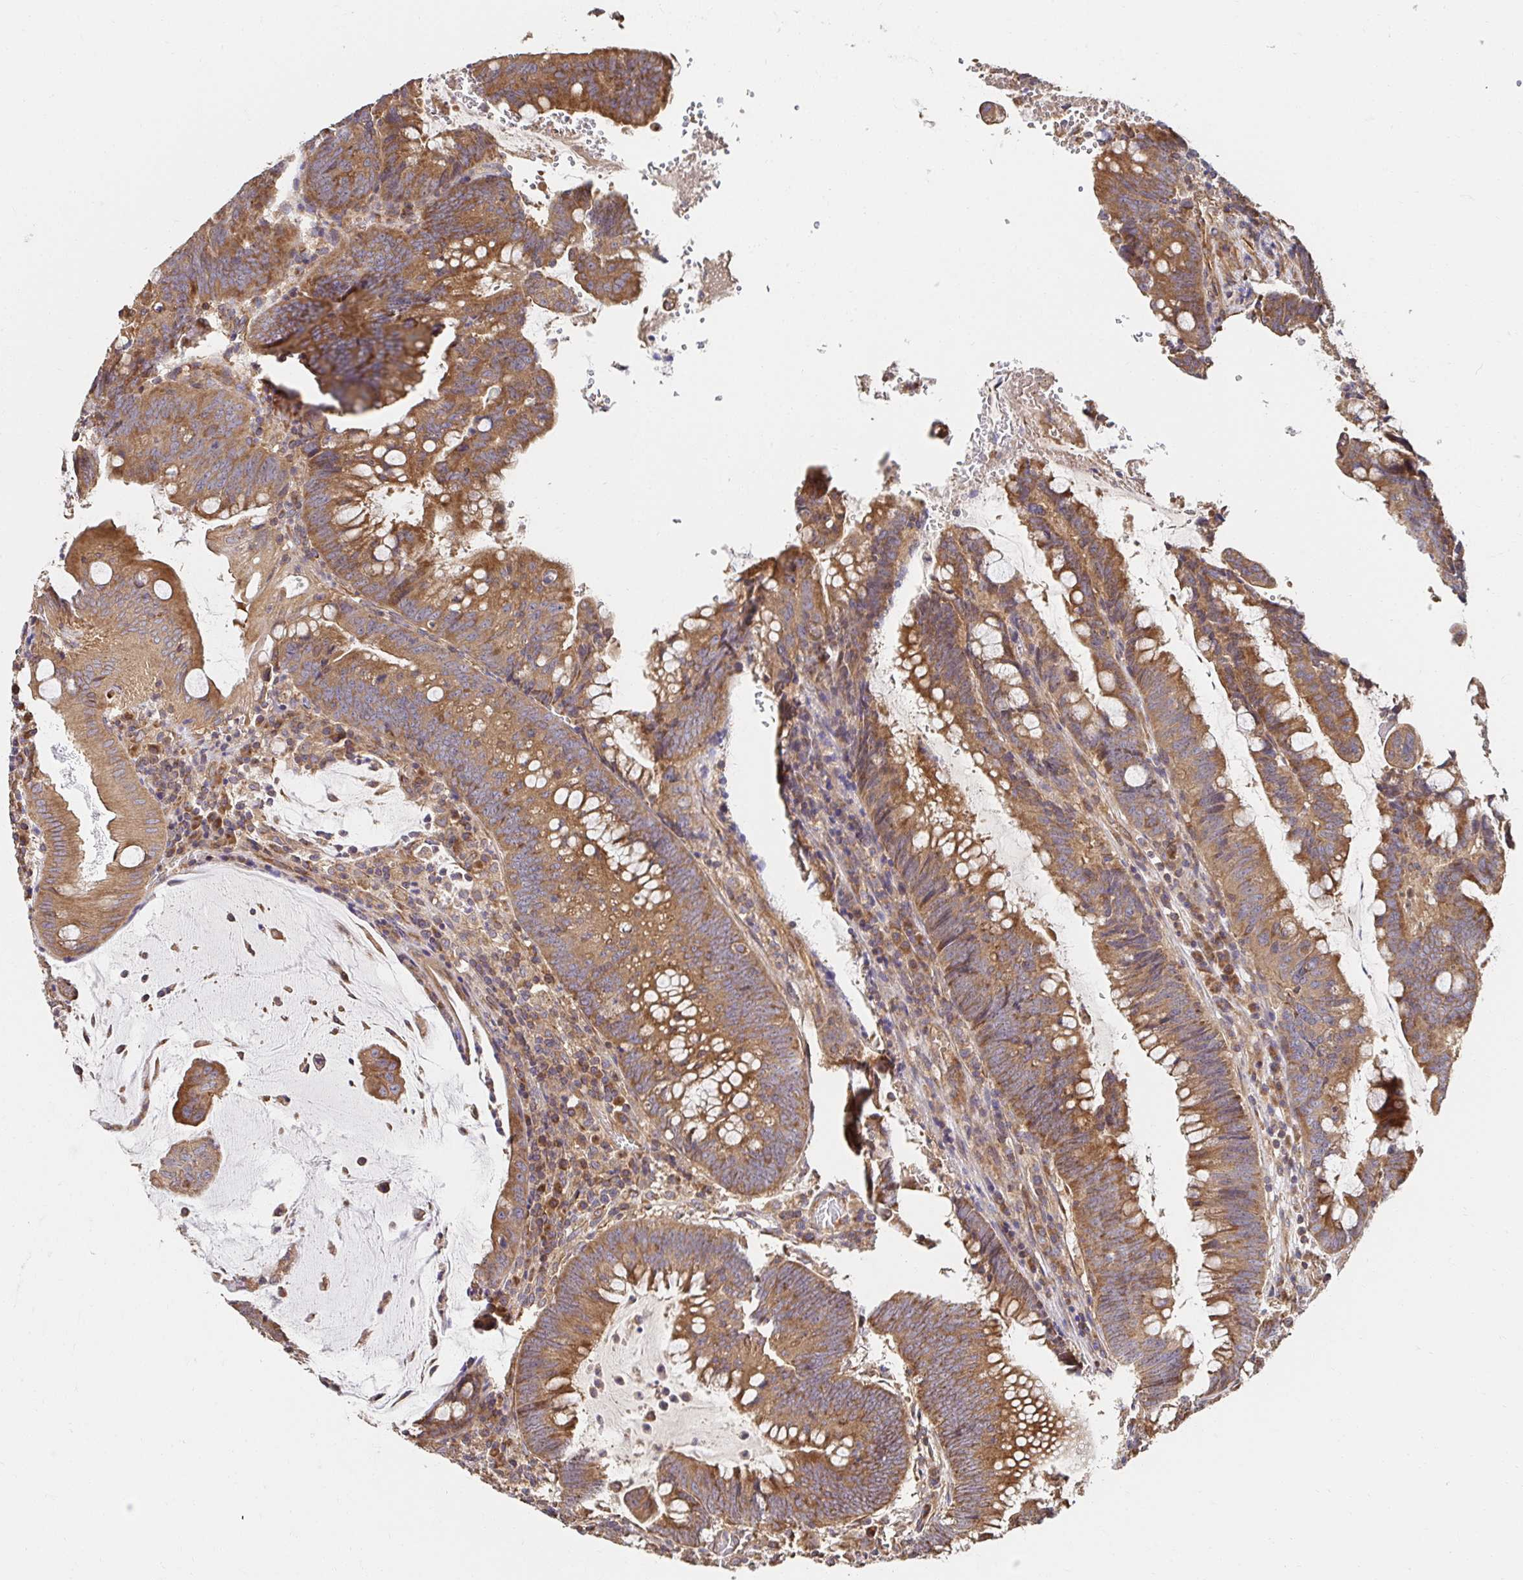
{"staining": {"intensity": "moderate", "quantity": ">75%", "location": "cytoplasmic/membranous"}, "tissue": "colorectal cancer", "cell_type": "Tumor cells", "image_type": "cancer", "snomed": [{"axis": "morphology", "description": "Adenocarcinoma, NOS"}, {"axis": "topography", "description": "Colon"}], "caption": "DAB immunohistochemical staining of human adenocarcinoma (colorectal) displays moderate cytoplasmic/membranous protein expression in about >75% of tumor cells. (Stains: DAB in brown, nuclei in blue, Microscopy: brightfield microscopy at high magnification).", "gene": "APBB1", "patient": {"sex": "male", "age": 62}}